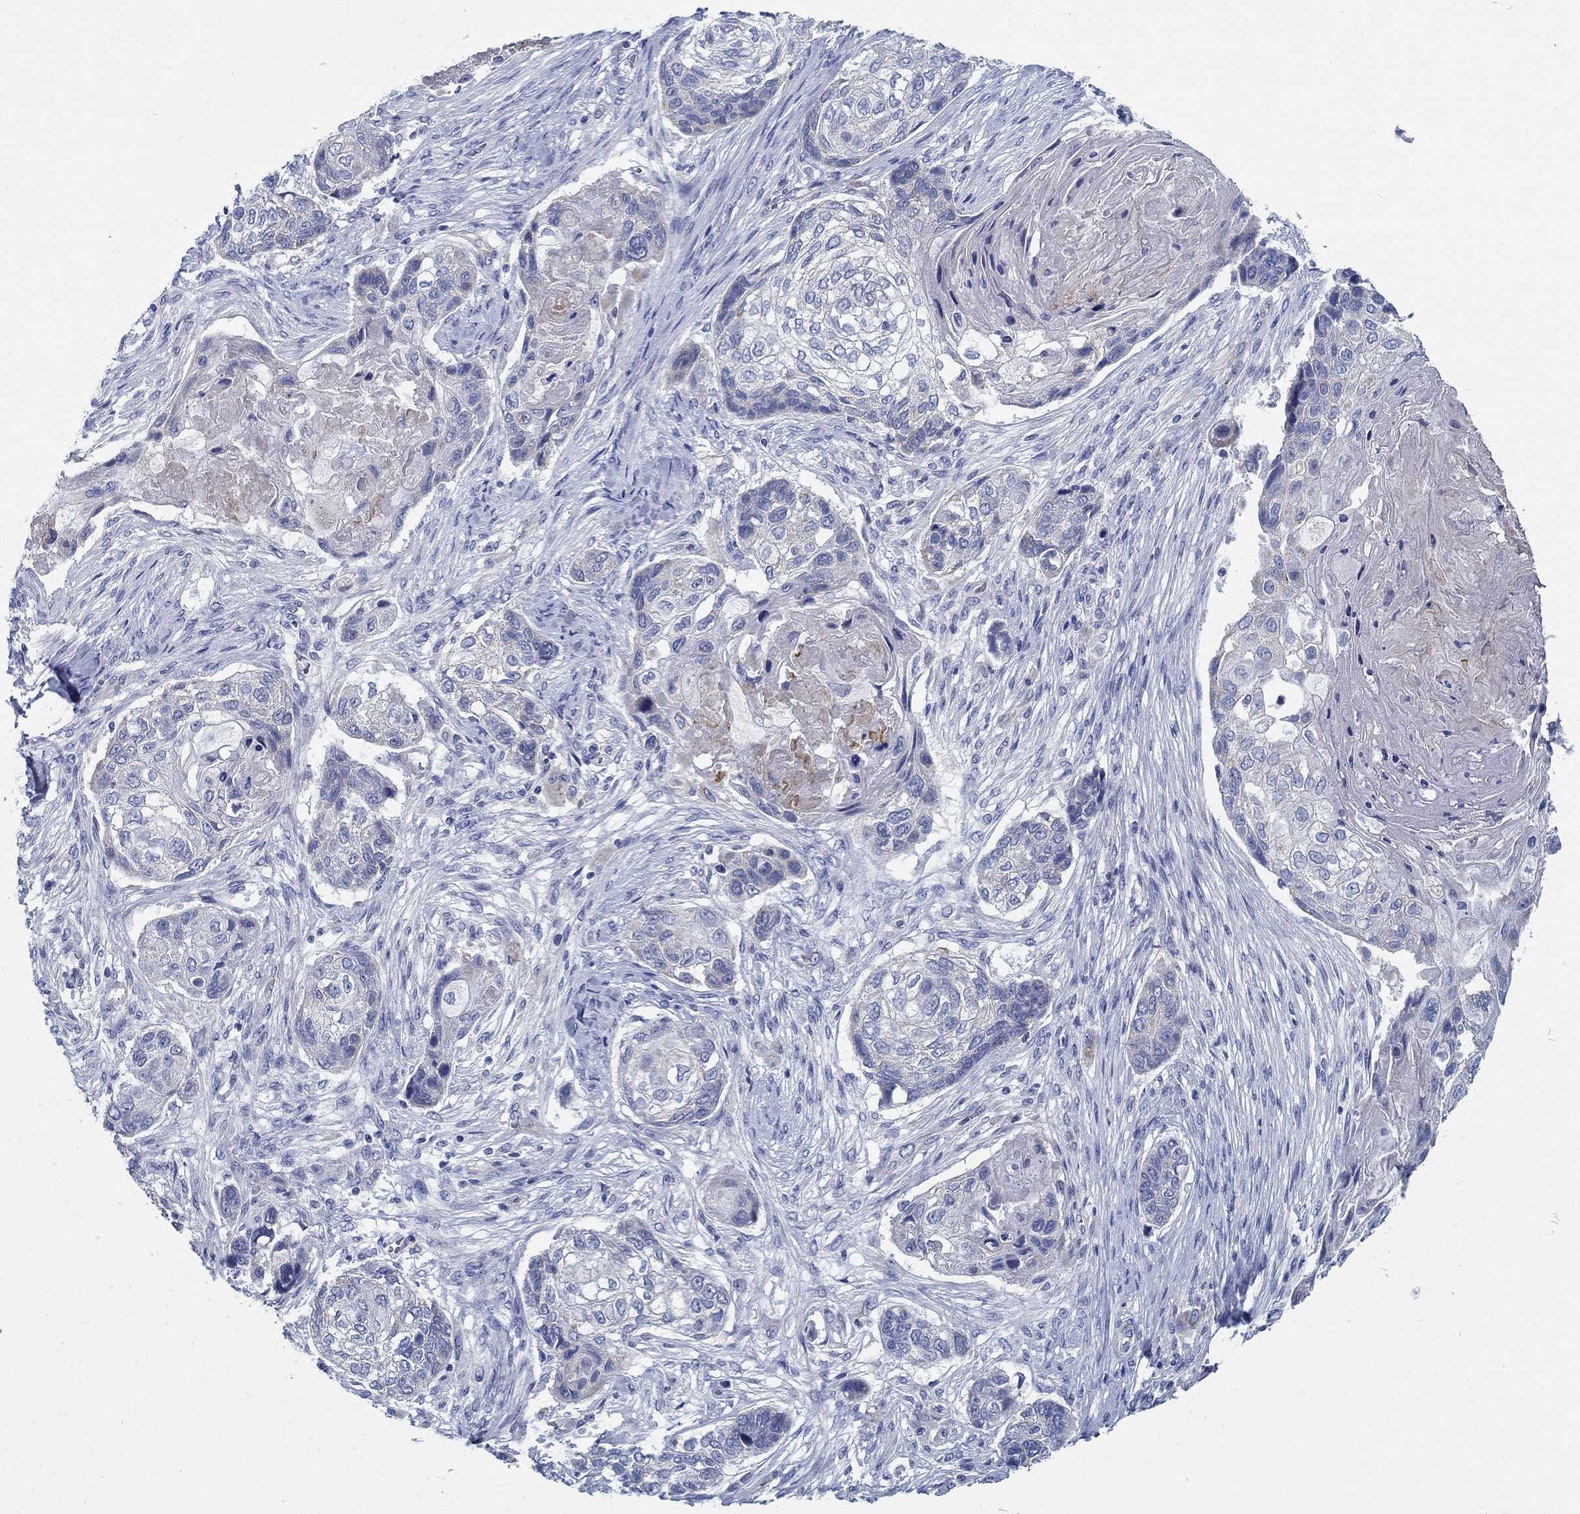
{"staining": {"intensity": "negative", "quantity": "none", "location": "none"}, "tissue": "lung cancer", "cell_type": "Tumor cells", "image_type": "cancer", "snomed": [{"axis": "morphology", "description": "Normal tissue, NOS"}, {"axis": "morphology", "description": "Squamous cell carcinoma, NOS"}, {"axis": "topography", "description": "Bronchus"}, {"axis": "topography", "description": "Lung"}], "caption": "This is a histopathology image of immunohistochemistry (IHC) staining of lung cancer, which shows no expression in tumor cells. (Immunohistochemistry, brightfield microscopy, high magnification).", "gene": "MYBPC1", "patient": {"sex": "male", "age": 69}}